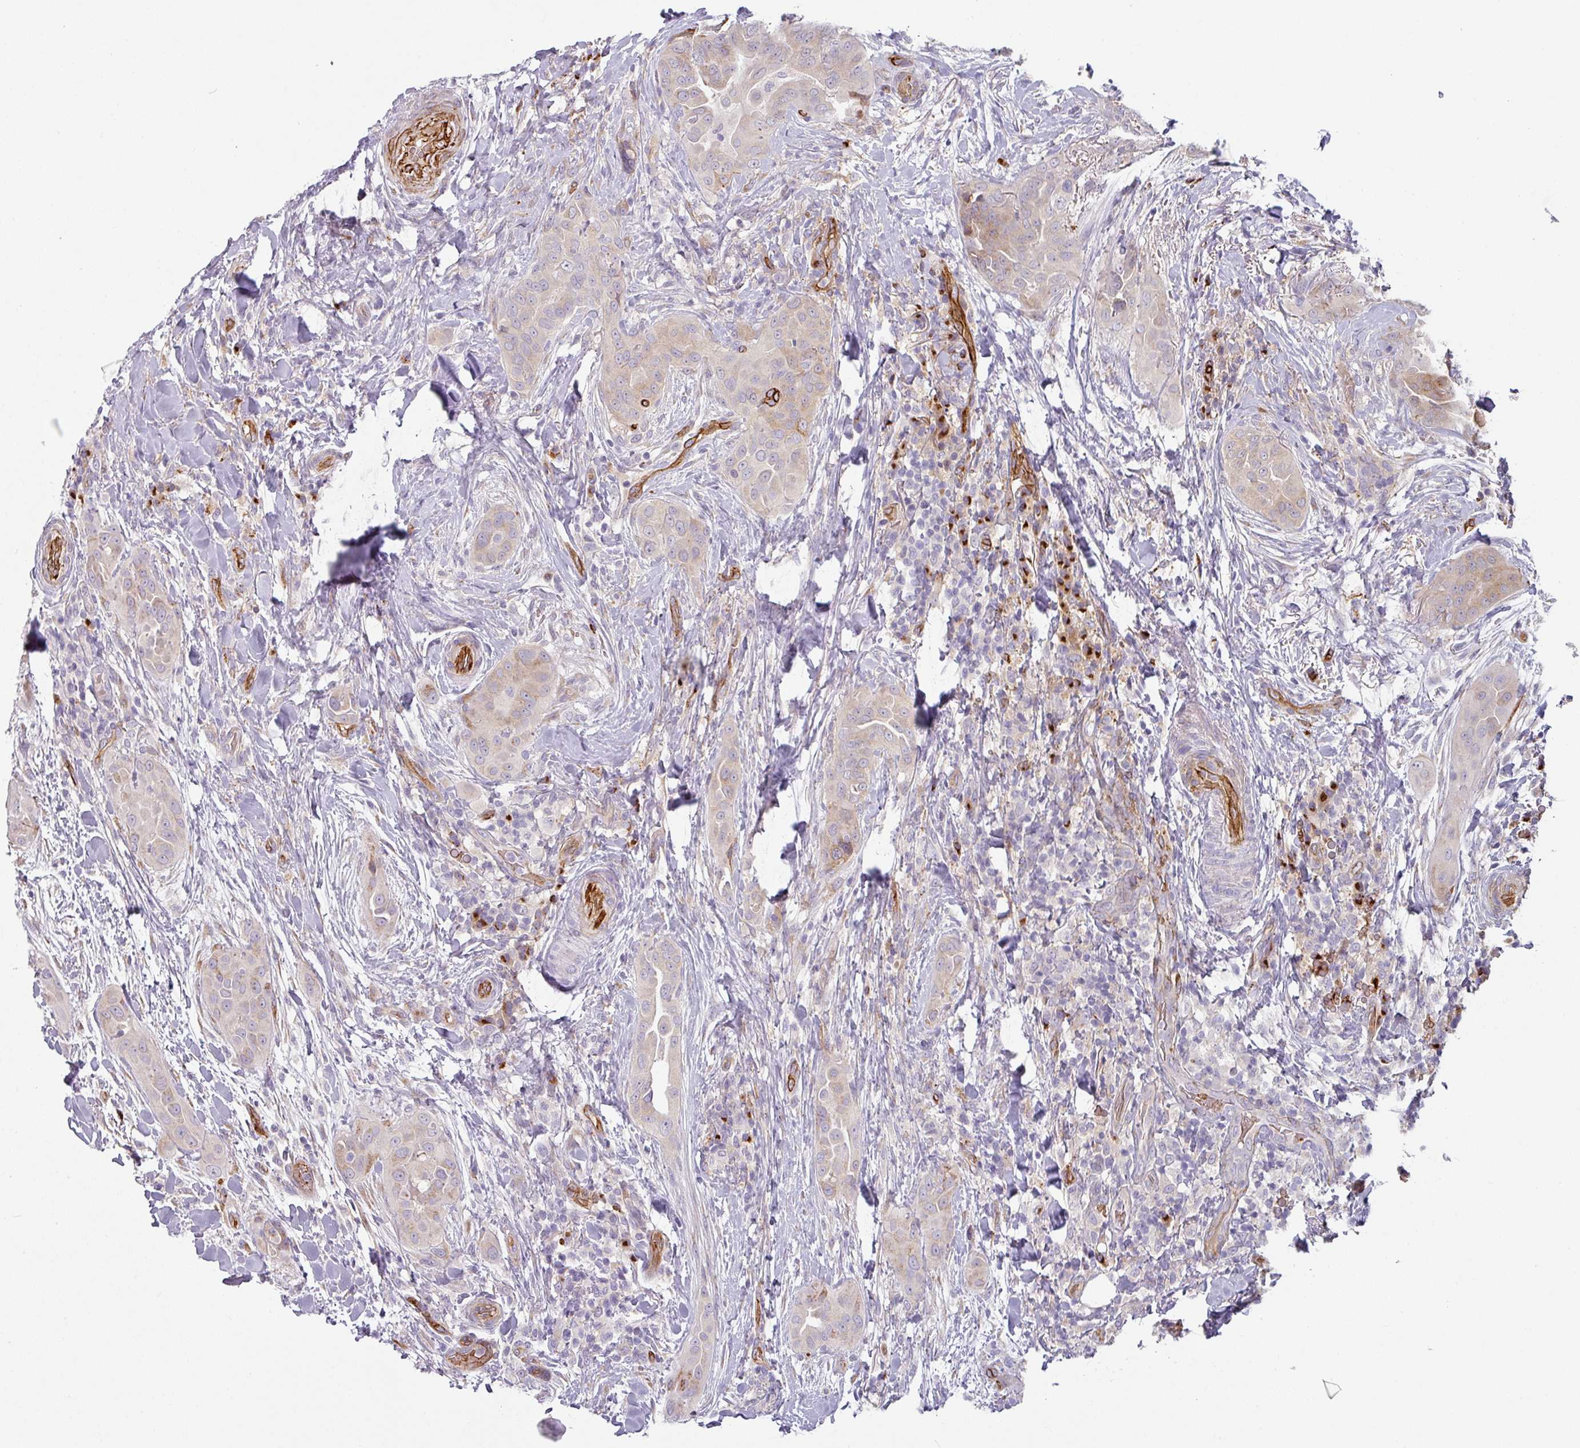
{"staining": {"intensity": "weak", "quantity": "25%-75%", "location": "cytoplasmic/membranous"}, "tissue": "thyroid cancer", "cell_type": "Tumor cells", "image_type": "cancer", "snomed": [{"axis": "morphology", "description": "Papillary adenocarcinoma, NOS"}, {"axis": "topography", "description": "Thyroid gland"}], "caption": "IHC (DAB) staining of thyroid papillary adenocarcinoma displays weak cytoplasmic/membranous protein positivity in approximately 25%-75% of tumor cells. The staining was performed using DAB (3,3'-diaminobenzidine), with brown indicating positive protein expression. Nuclei are stained blue with hematoxylin.", "gene": "PRODH2", "patient": {"sex": "male", "age": 61}}